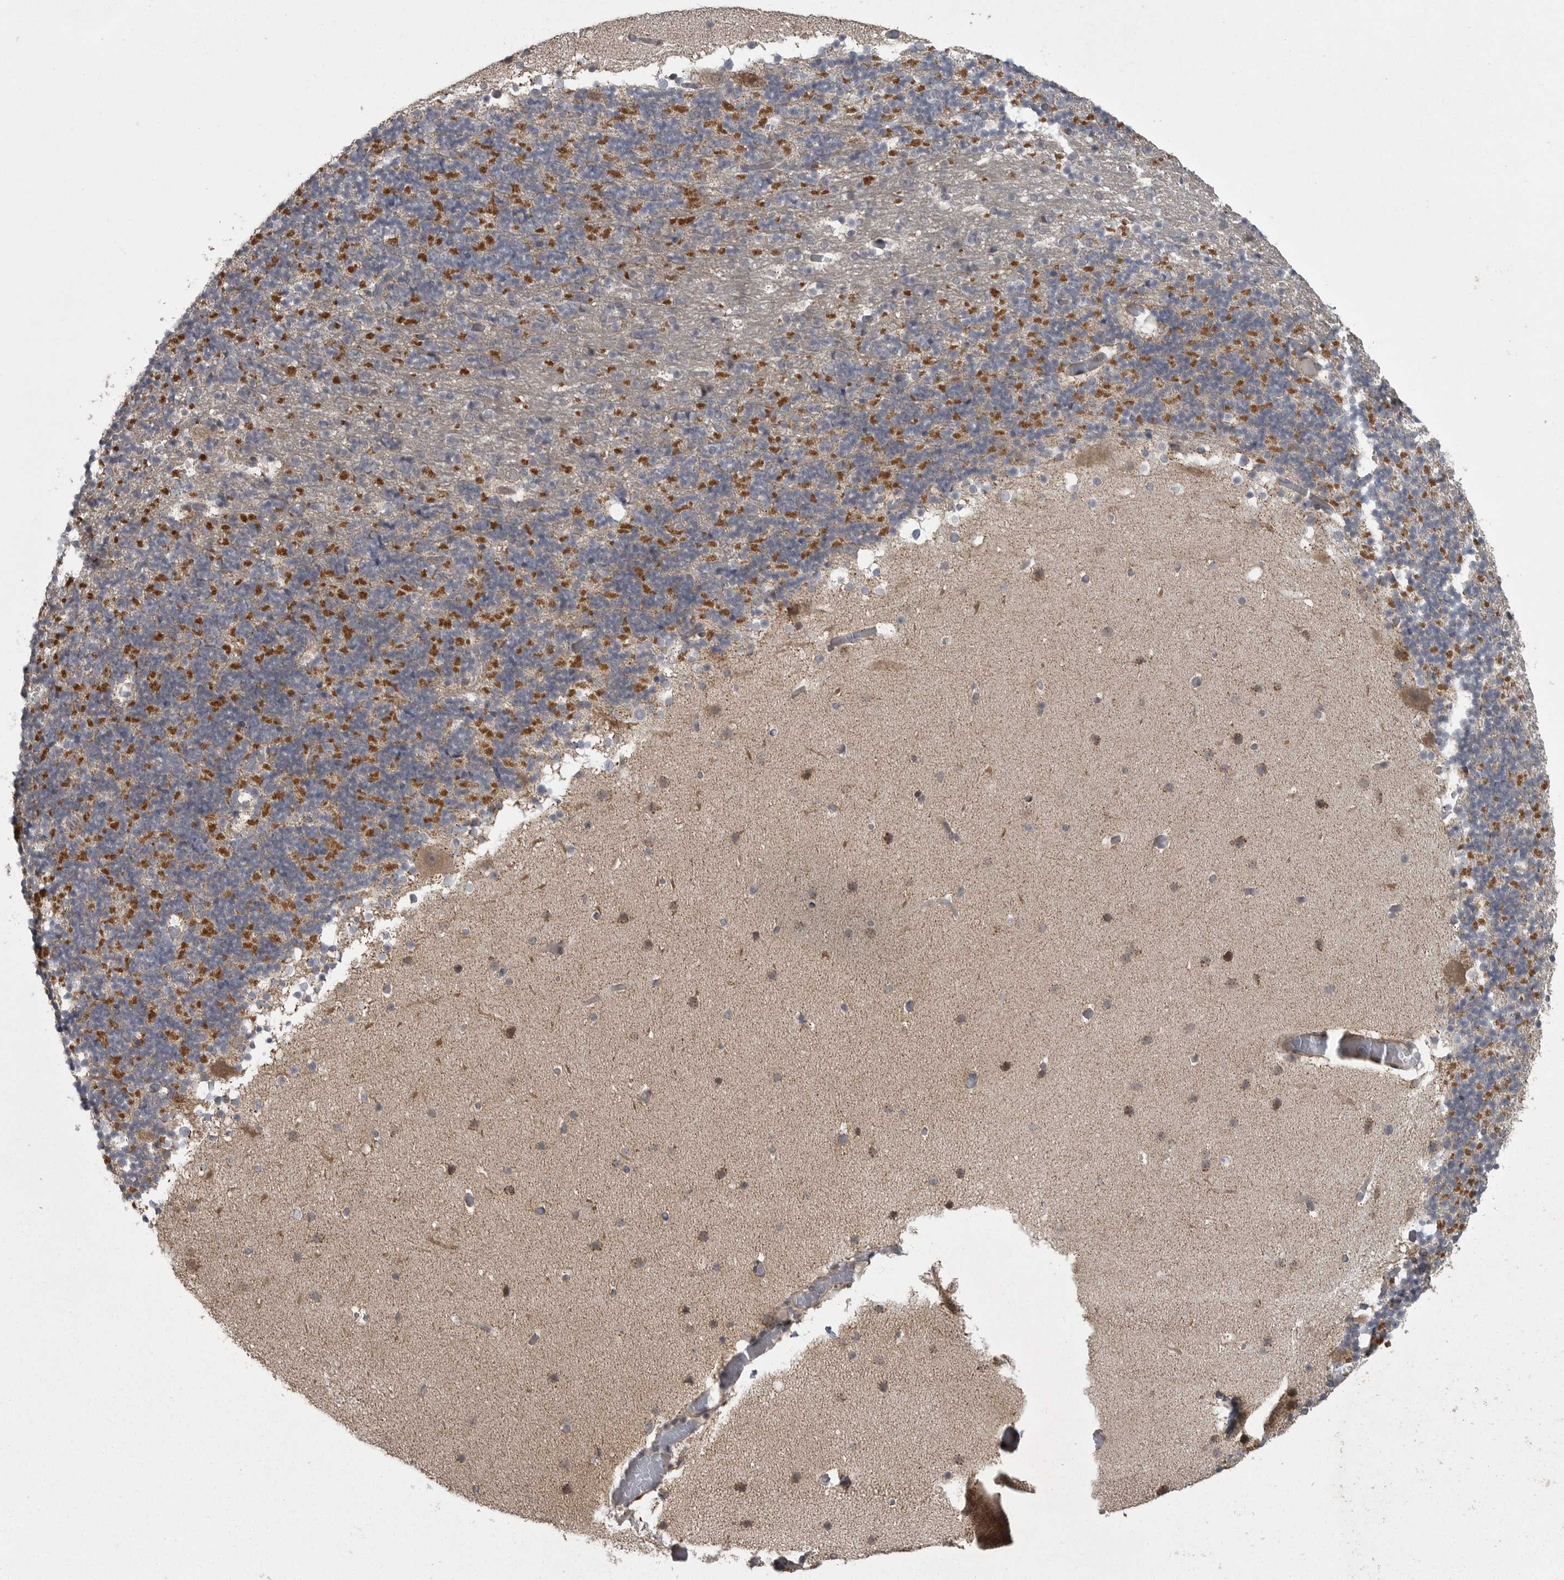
{"staining": {"intensity": "strong", "quantity": "<25%", "location": "cytoplasmic/membranous"}, "tissue": "cerebellum", "cell_type": "Cells in granular layer", "image_type": "normal", "snomed": [{"axis": "morphology", "description": "Normal tissue, NOS"}, {"axis": "topography", "description": "Cerebellum"}], "caption": "Cells in granular layer demonstrate medium levels of strong cytoplasmic/membranous positivity in about <25% of cells in normal human cerebellum.", "gene": "PPP1R9A", "patient": {"sex": "male", "age": 57}}